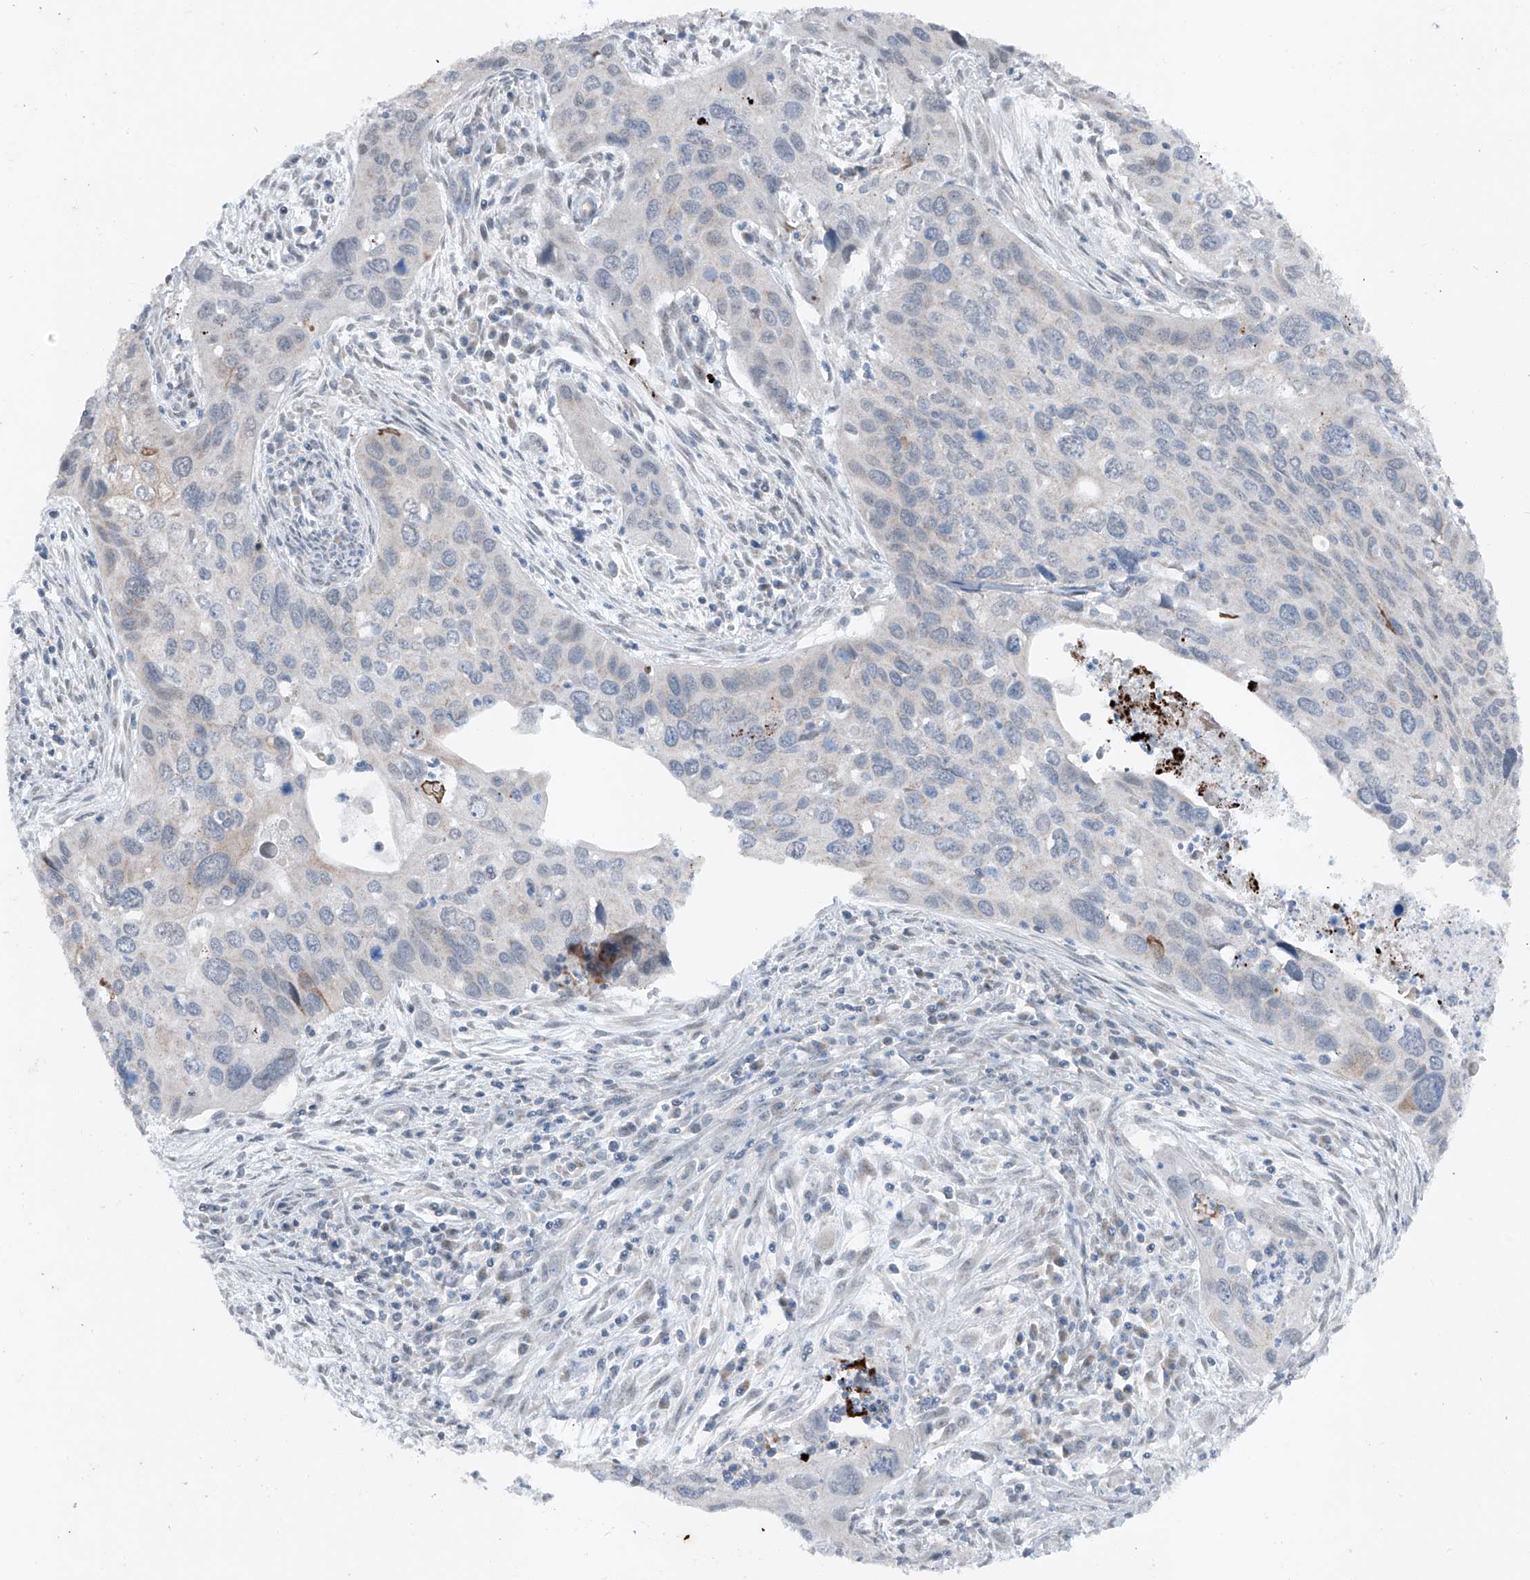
{"staining": {"intensity": "moderate", "quantity": "25%-75%", "location": "cytoplasmic/membranous"}, "tissue": "cervical cancer", "cell_type": "Tumor cells", "image_type": "cancer", "snomed": [{"axis": "morphology", "description": "Squamous cell carcinoma, NOS"}, {"axis": "topography", "description": "Cervix"}], "caption": "A micrograph of human cervical squamous cell carcinoma stained for a protein exhibits moderate cytoplasmic/membranous brown staining in tumor cells.", "gene": "DYRK1B", "patient": {"sex": "female", "age": 55}}